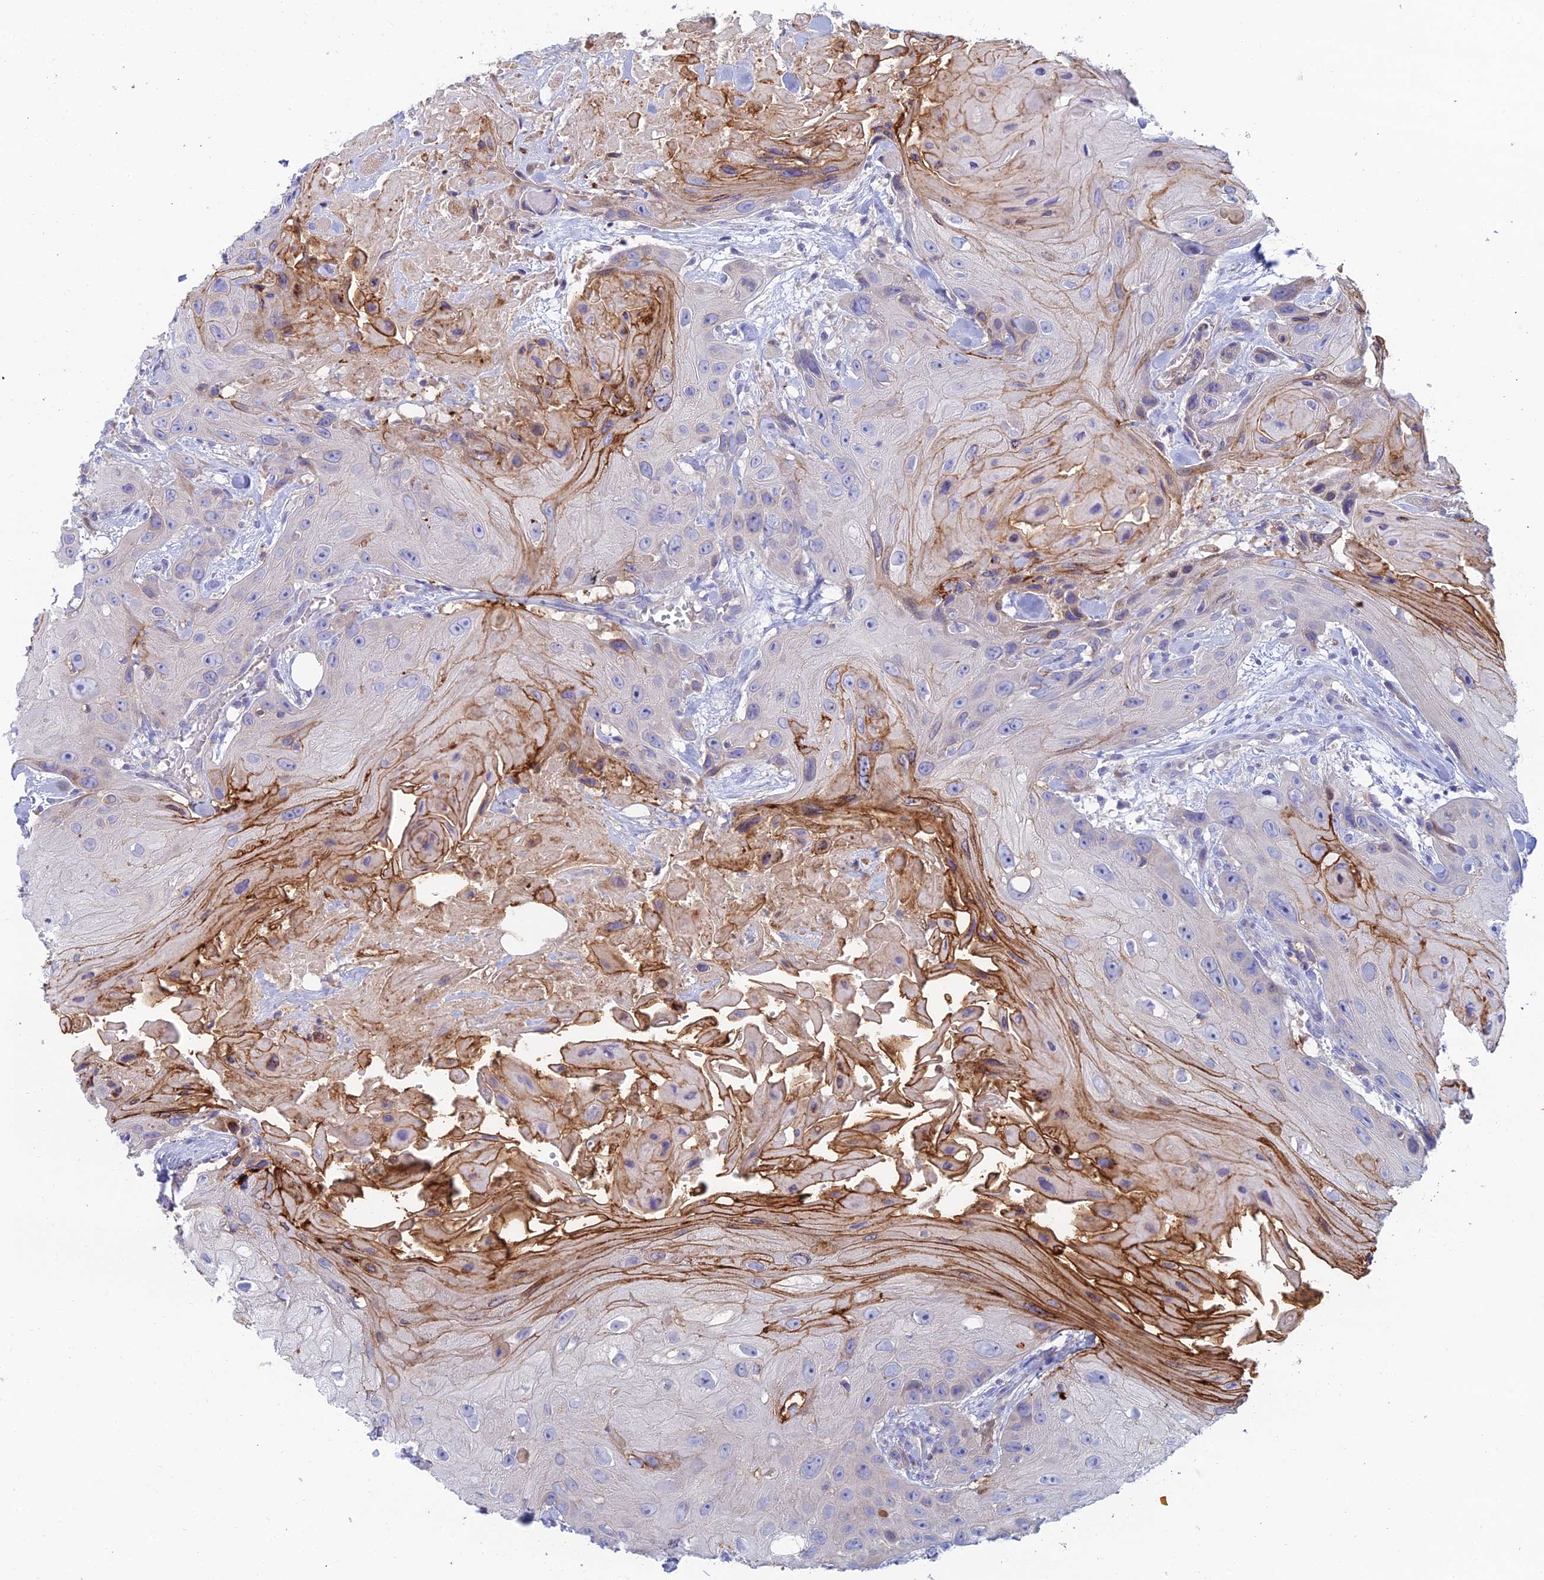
{"staining": {"intensity": "strong", "quantity": "<25%", "location": "cytoplasmic/membranous"}, "tissue": "head and neck cancer", "cell_type": "Tumor cells", "image_type": "cancer", "snomed": [{"axis": "morphology", "description": "Squamous cell carcinoma, NOS"}, {"axis": "topography", "description": "Head-Neck"}], "caption": "About <25% of tumor cells in head and neck cancer (squamous cell carcinoma) show strong cytoplasmic/membranous protein expression as visualized by brown immunohistochemical staining.", "gene": "IFTAP", "patient": {"sex": "male", "age": 81}}